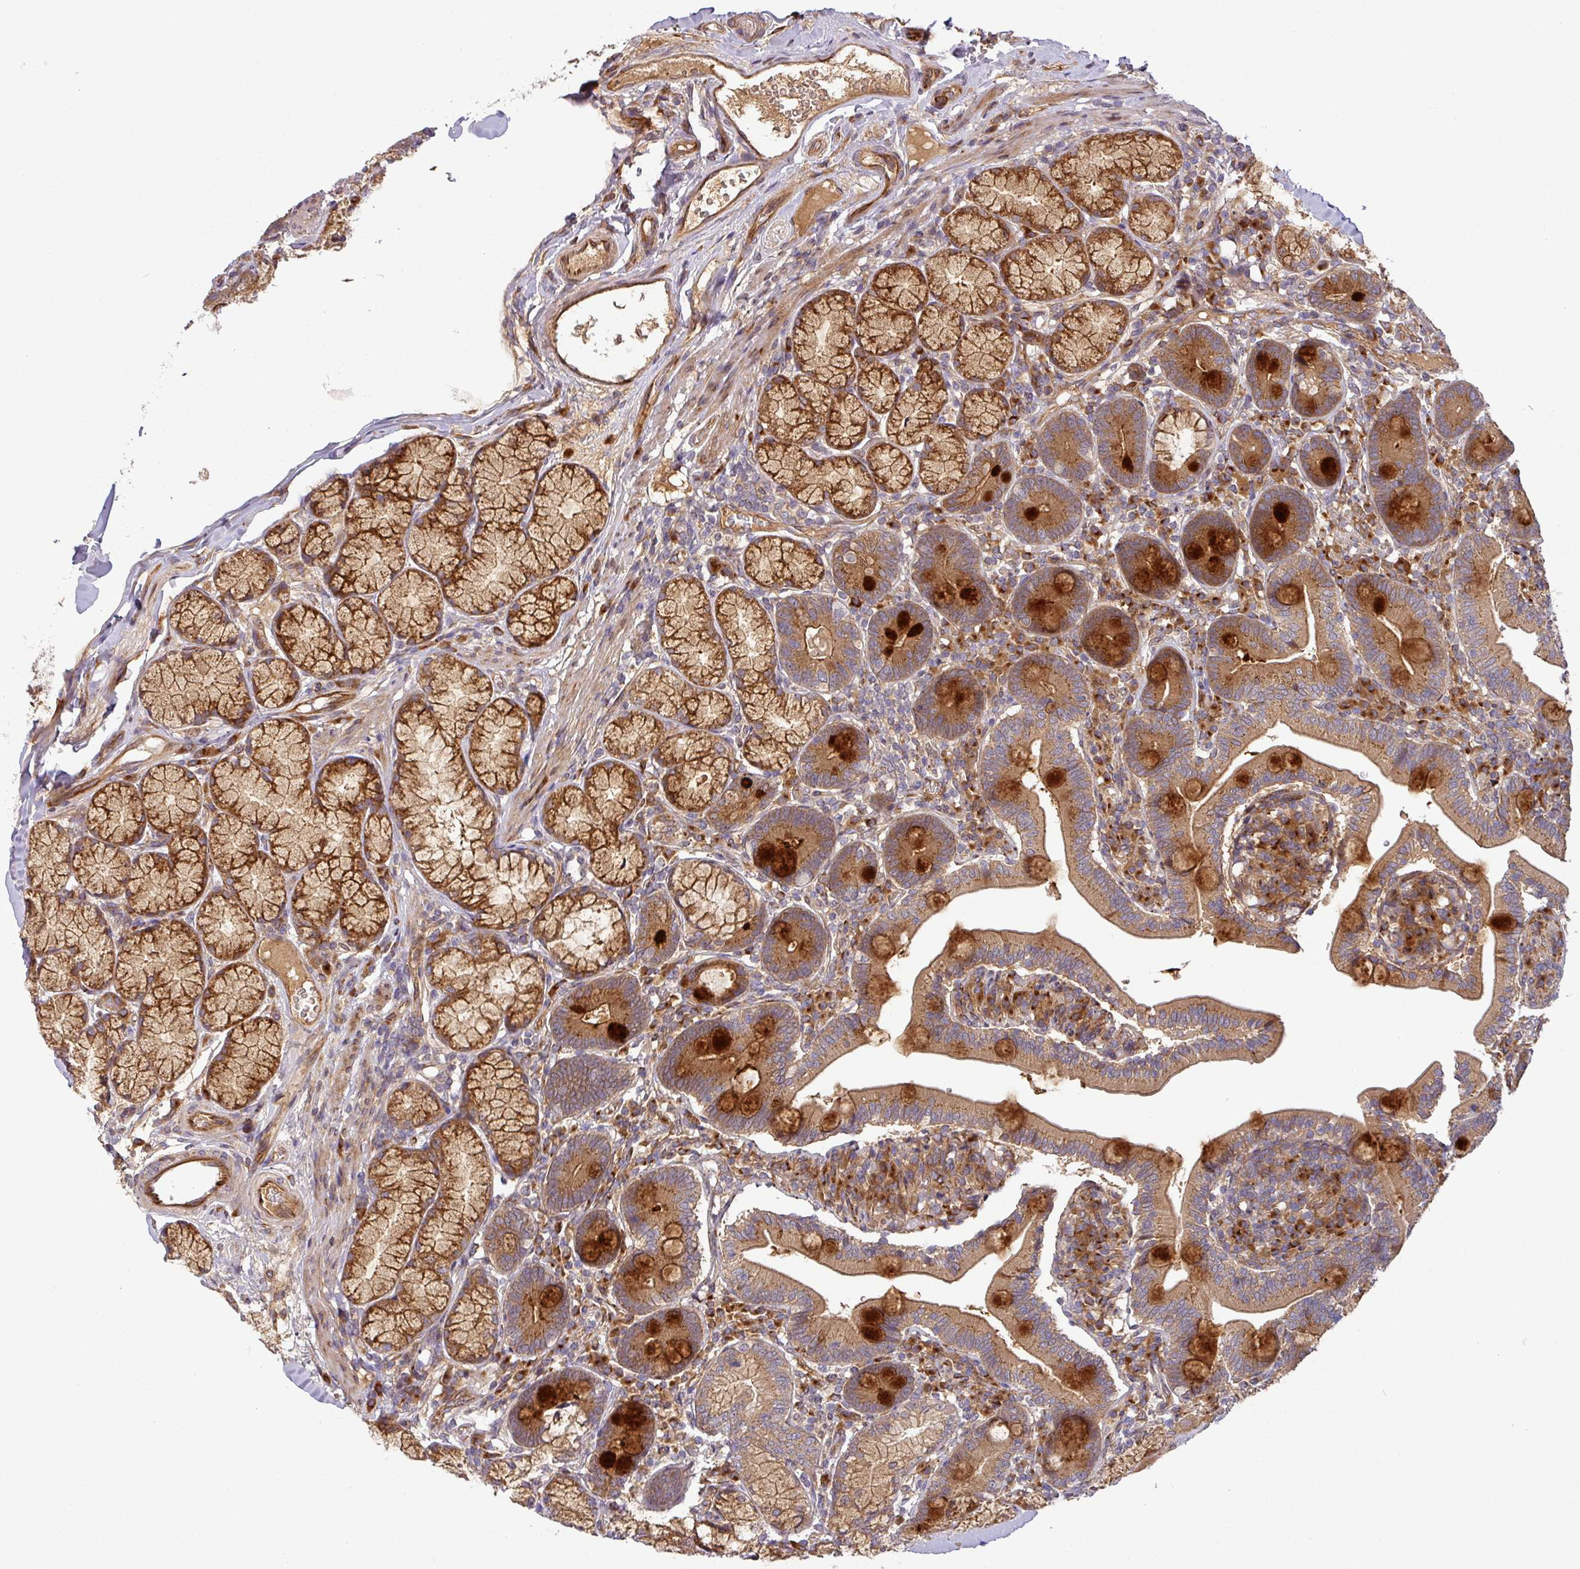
{"staining": {"intensity": "strong", "quantity": ">75%", "location": "cytoplasmic/membranous"}, "tissue": "duodenum", "cell_type": "Glandular cells", "image_type": "normal", "snomed": [{"axis": "morphology", "description": "Normal tissue, NOS"}, {"axis": "topography", "description": "Duodenum"}], "caption": "A brown stain highlights strong cytoplasmic/membranous expression of a protein in glandular cells of unremarkable human duodenum.", "gene": "ART1", "patient": {"sex": "female", "age": 67}}